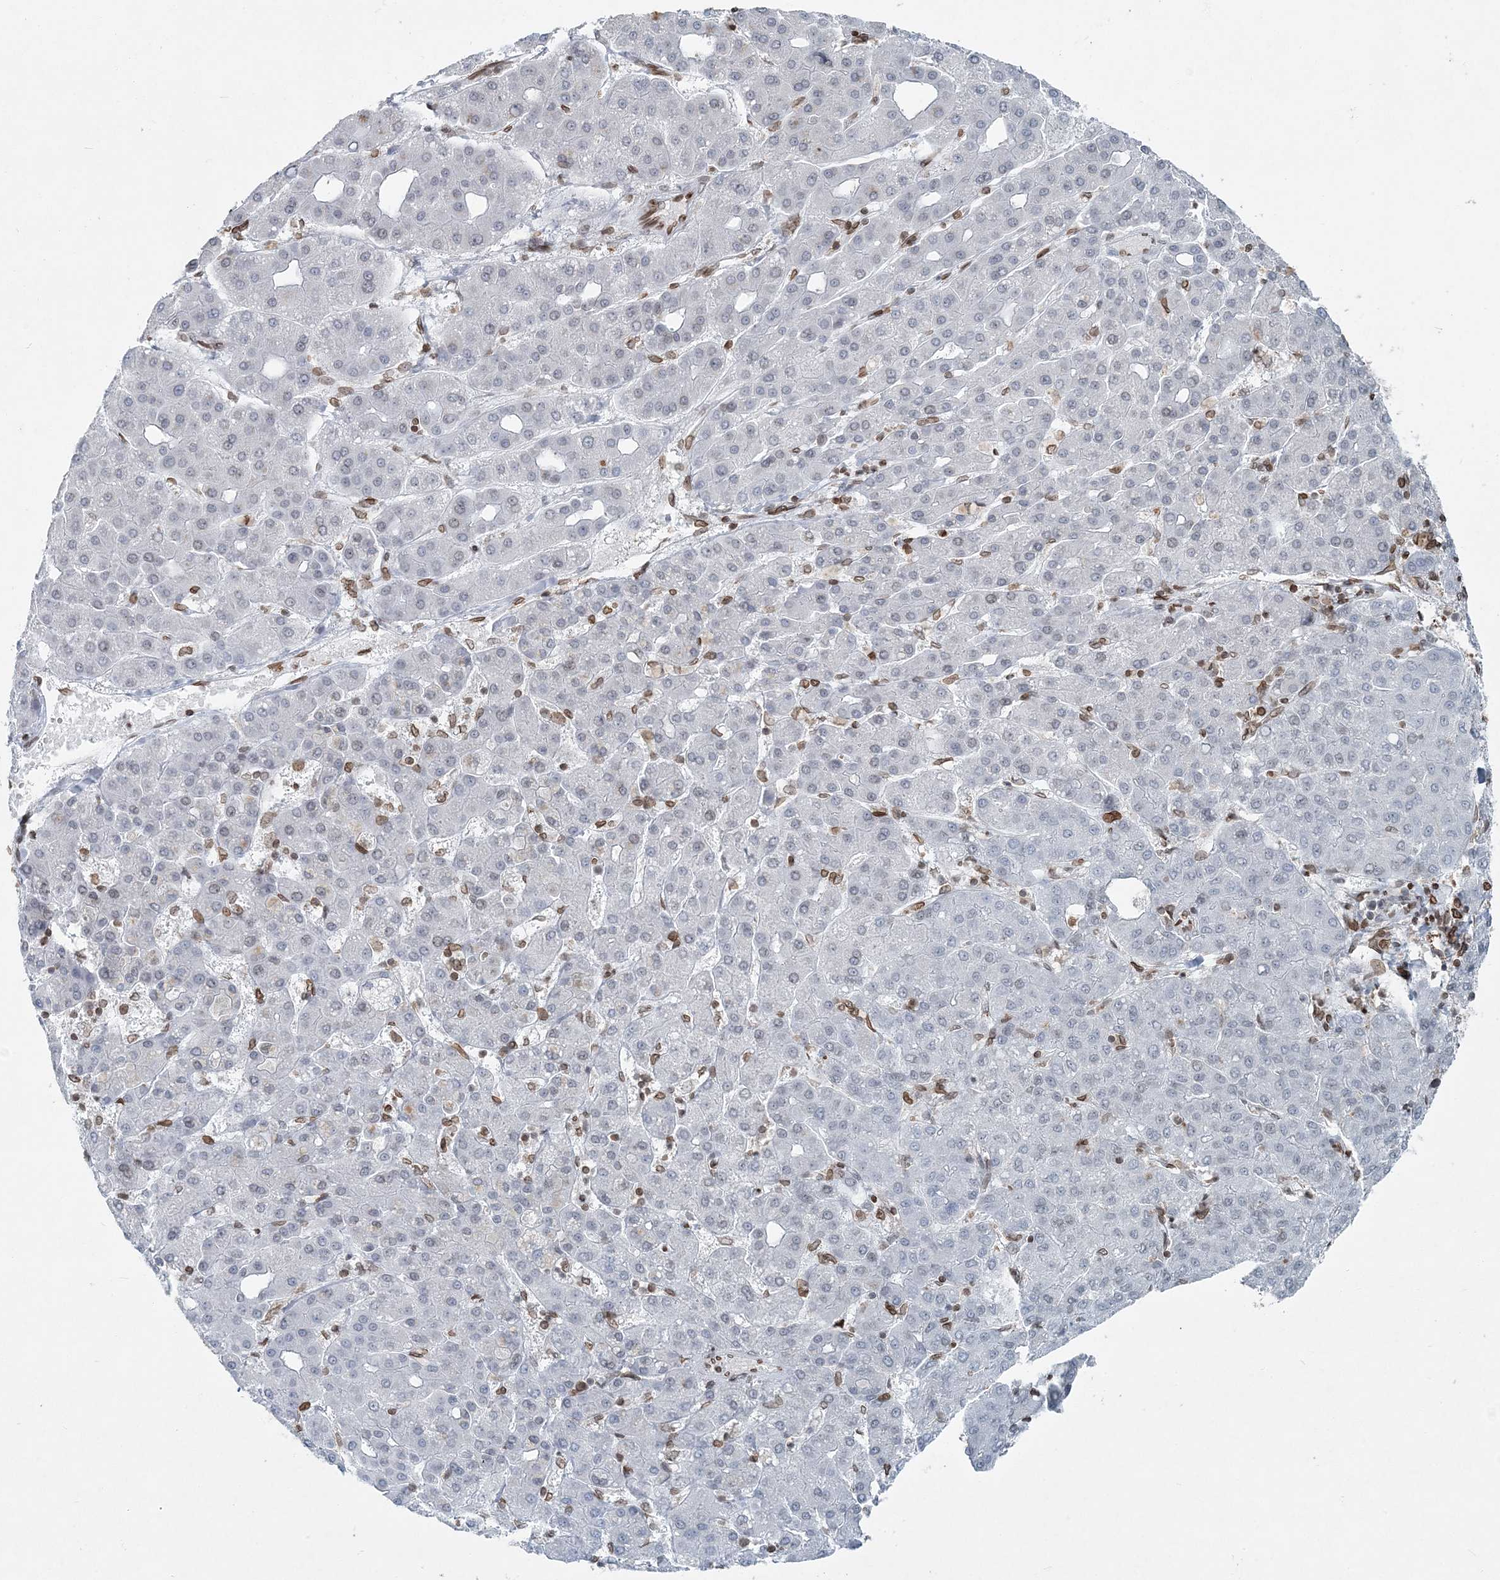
{"staining": {"intensity": "negative", "quantity": "none", "location": "none"}, "tissue": "liver cancer", "cell_type": "Tumor cells", "image_type": "cancer", "snomed": [{"axis": "morphology", "description": "Carcinoma, Hepatocellular, NOS"}, {"axis": "topography", "description": "Liver"}], "caption": "Immunohistochemical staining of human liver cancer exhibits no significant positivity in tumor cells.", "gene": "GJD4", "patient": {"sex": "male", "age": 65}}